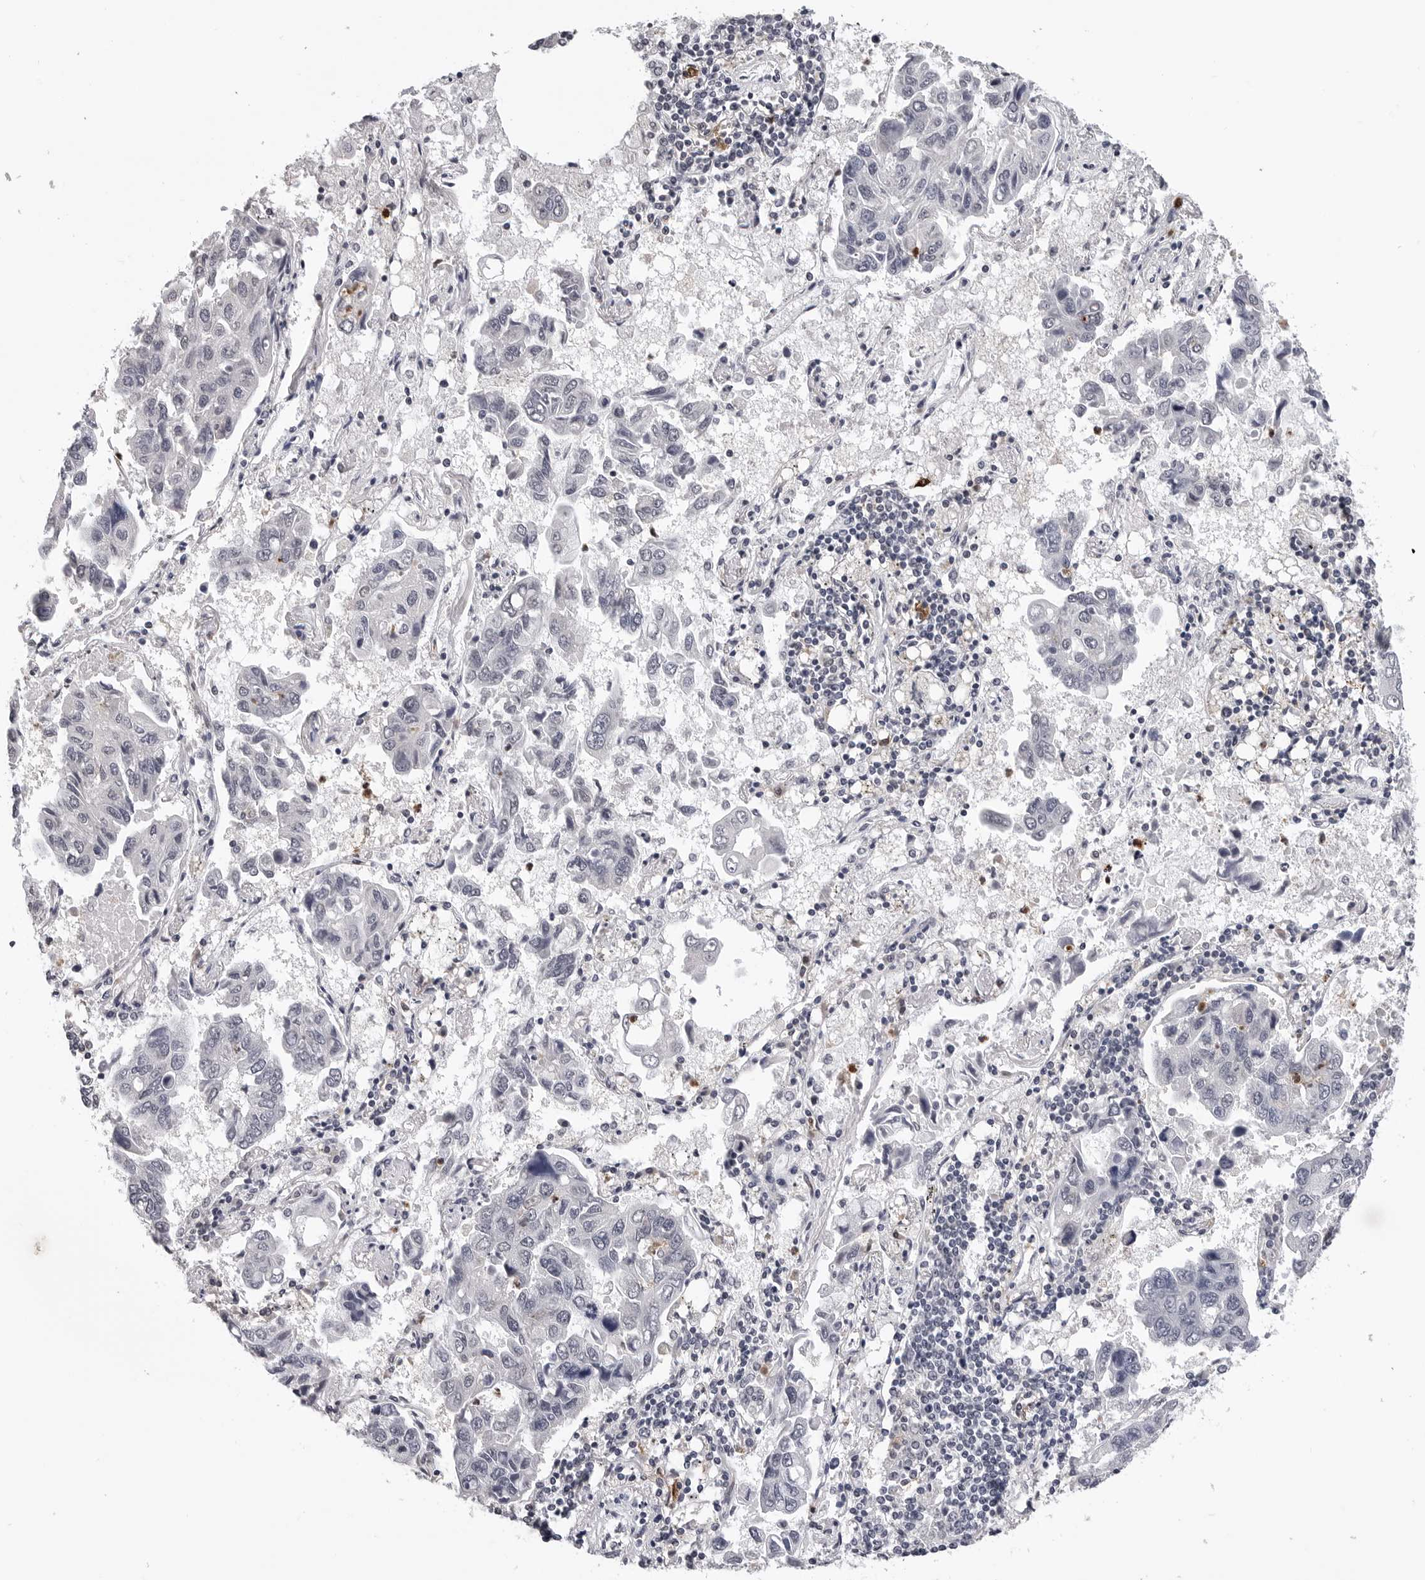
{"staining": {"intensity": "negative", "quantity": "none", "location": "none"}, "tissue": "lung cancer", "cell_type": "Tumor cells", "image_type": "cancer", "snomed": [{"axis": "morphology", "description": "Adenocarcinoma, NOS"}, {"axis": "topography", "description": "Lung"}], "caption": "Tumor cells are negative for brown protein staining in adenocarcinoma (lung).", "gene": "TRMT13", "patient": {"sex": "male", "age": 64}}